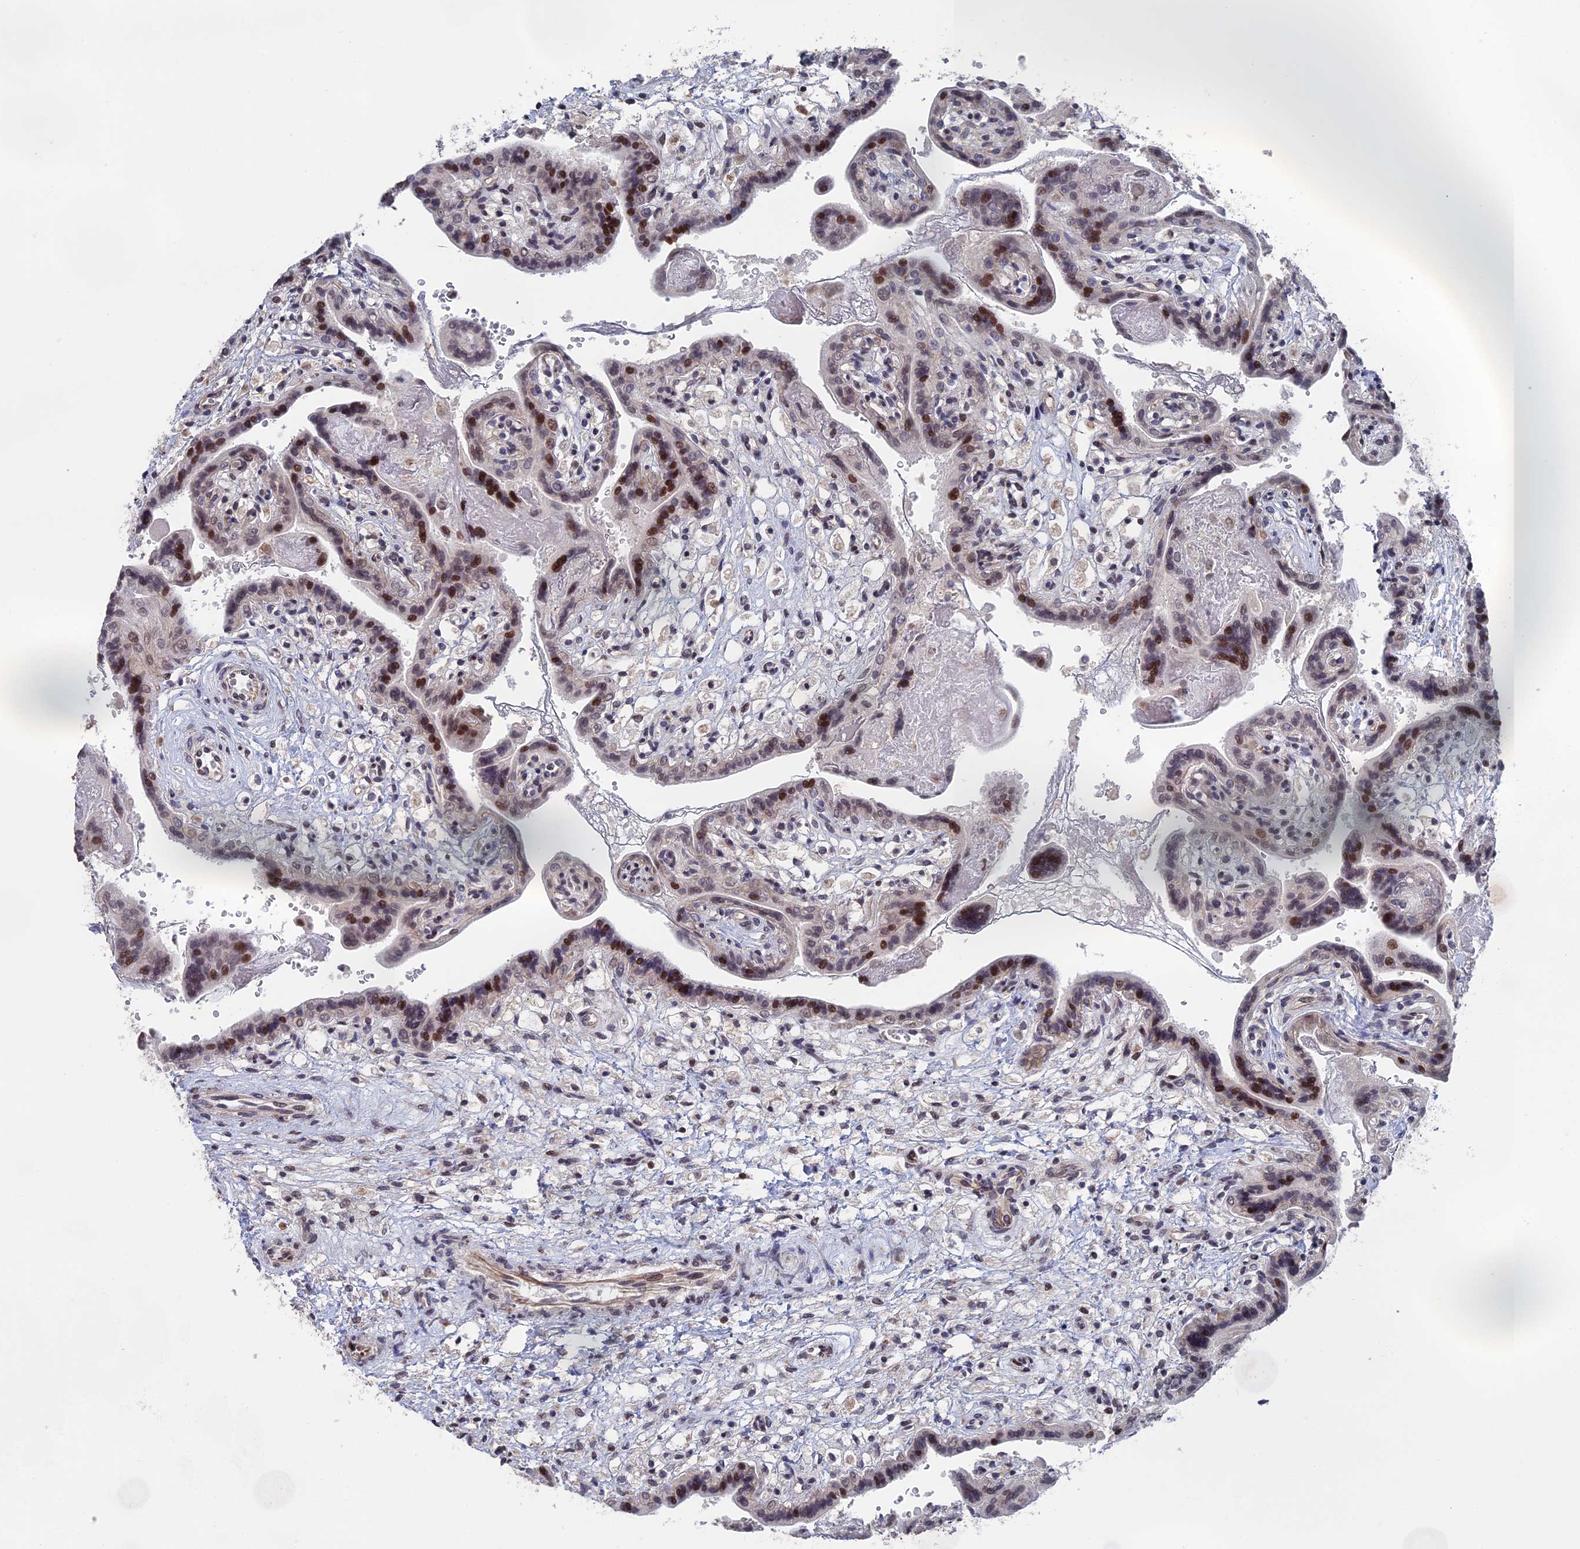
{"staining": {"intensity": "moderate", "quantity": "25%-75%", "location": "nuclear"}, "tissue": "placenta", "cell_type": "Trophoblastic cells", "image_type": "normal", "snomed": [{"axis": "morphology", "description": "Normal tissue, NOS"}, {"axis": "topography", "description": "Placenta"}], "caption": "Protein analysis of benign placenta shows moderate nuclear expression in approximately 25%-75% of trophoblastic cells. (Stains: DAB (3,3'-diaminobenzidine) in brown, nuclei in blue, Microscopy: brightfield microscopy at high magnification).", "gene": "NR2C2AP", "patient": {"sex": "female", "age": 37}}